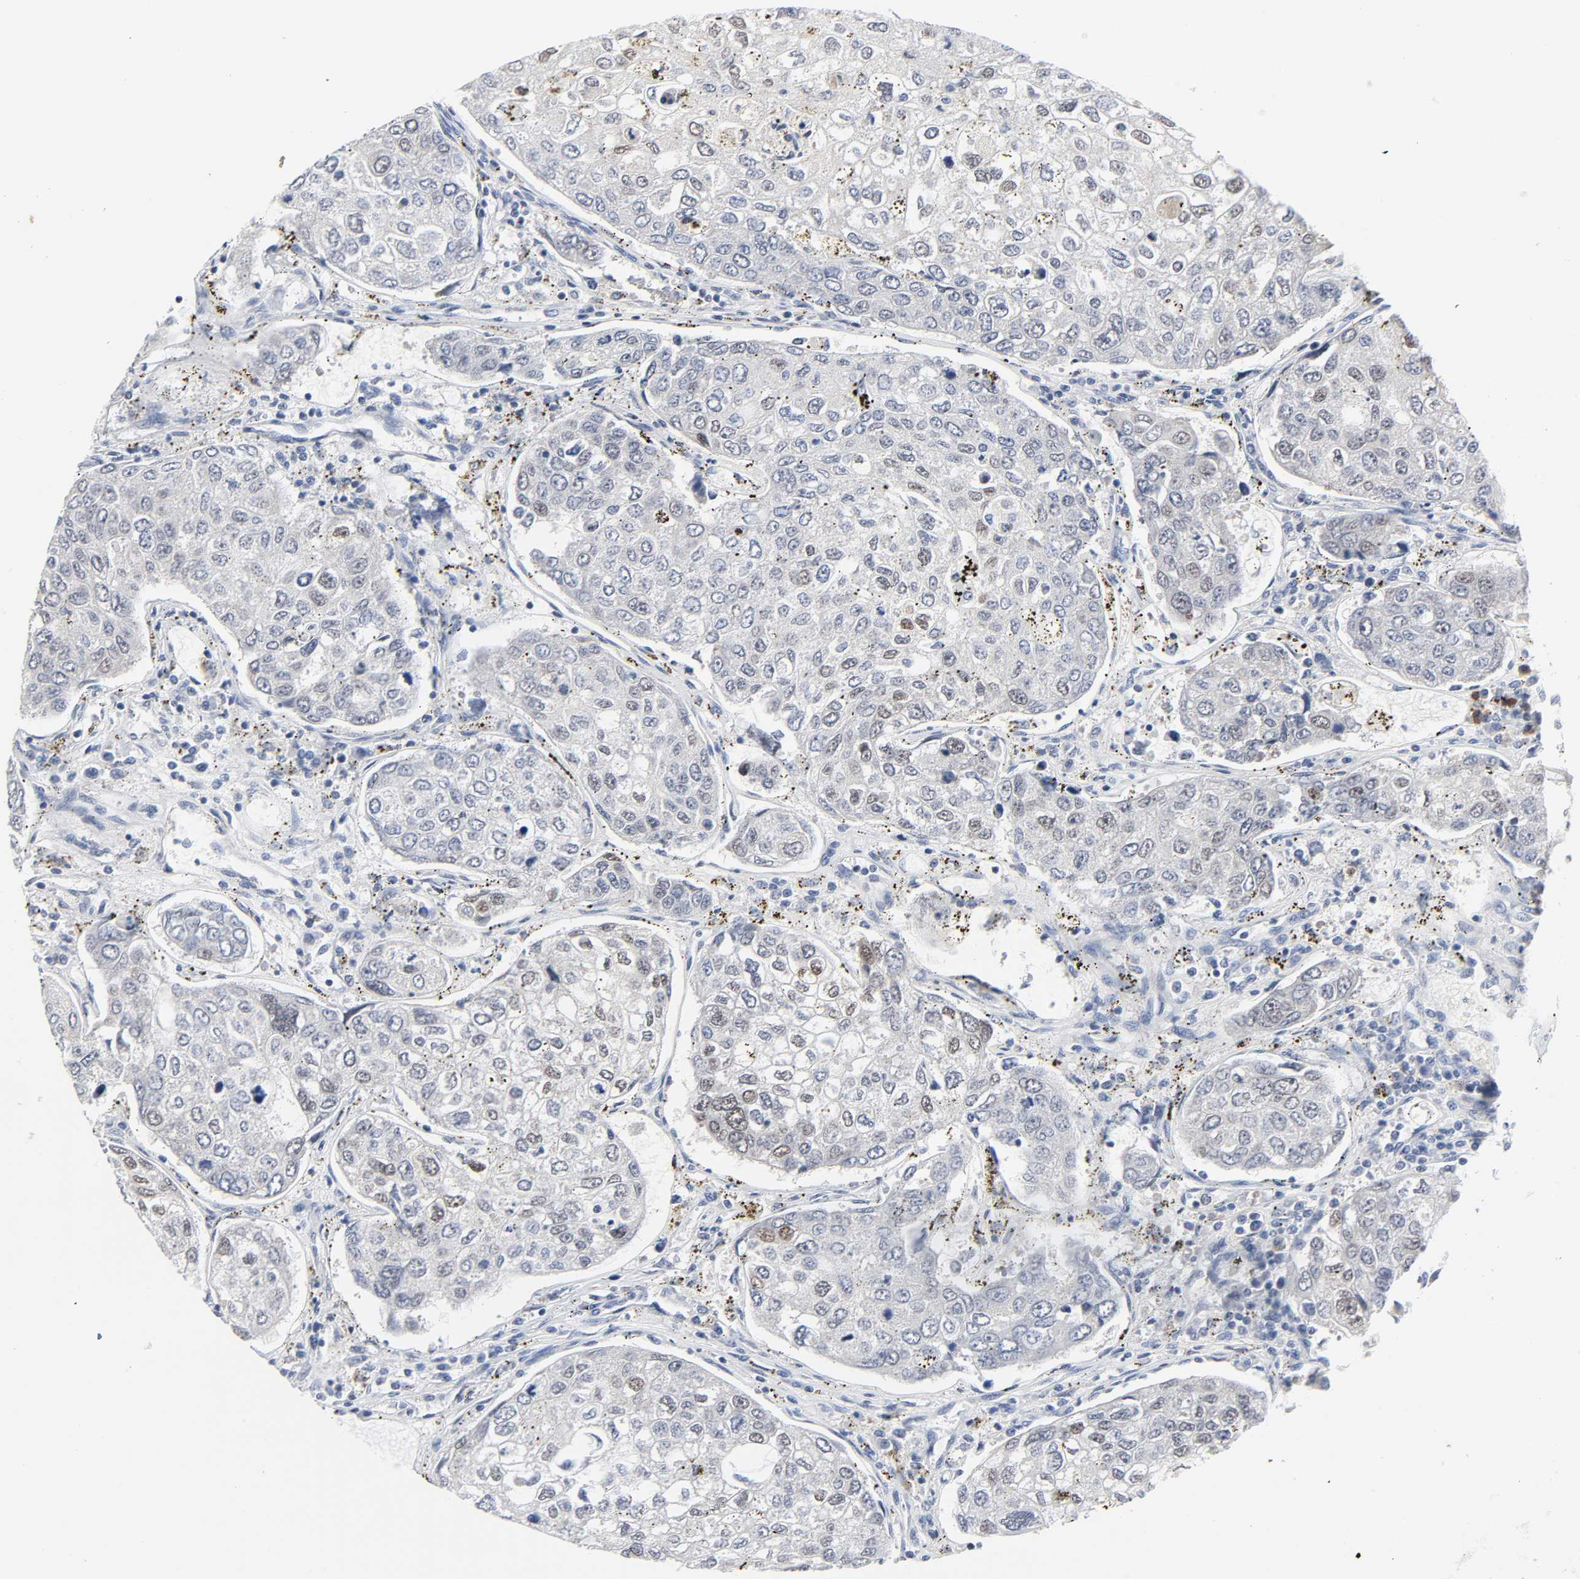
{"staining": {"intensity": "moderate", "quantity": ">75%", "location": "nuclear"}, "tissue": "urothelial cancer", "cell_type": "Tumor cells", "image_type": "cancer", "snomed": [{"axis": "morphology", "description": "Urothelial carcinoma, High grade"}, {"axis": "topography", "description": "Lymph node"}, {"axis": "topography", "description": "Urinary bladder"}], "caption": "This photomicrograph shows immunohistochemistry staining of urothelial cancer, with medium moderate nuclear positivity in approximately >75% of tumor cells.", "gene": "WEE1", "patient": {"sex": "male", "age": 51}}